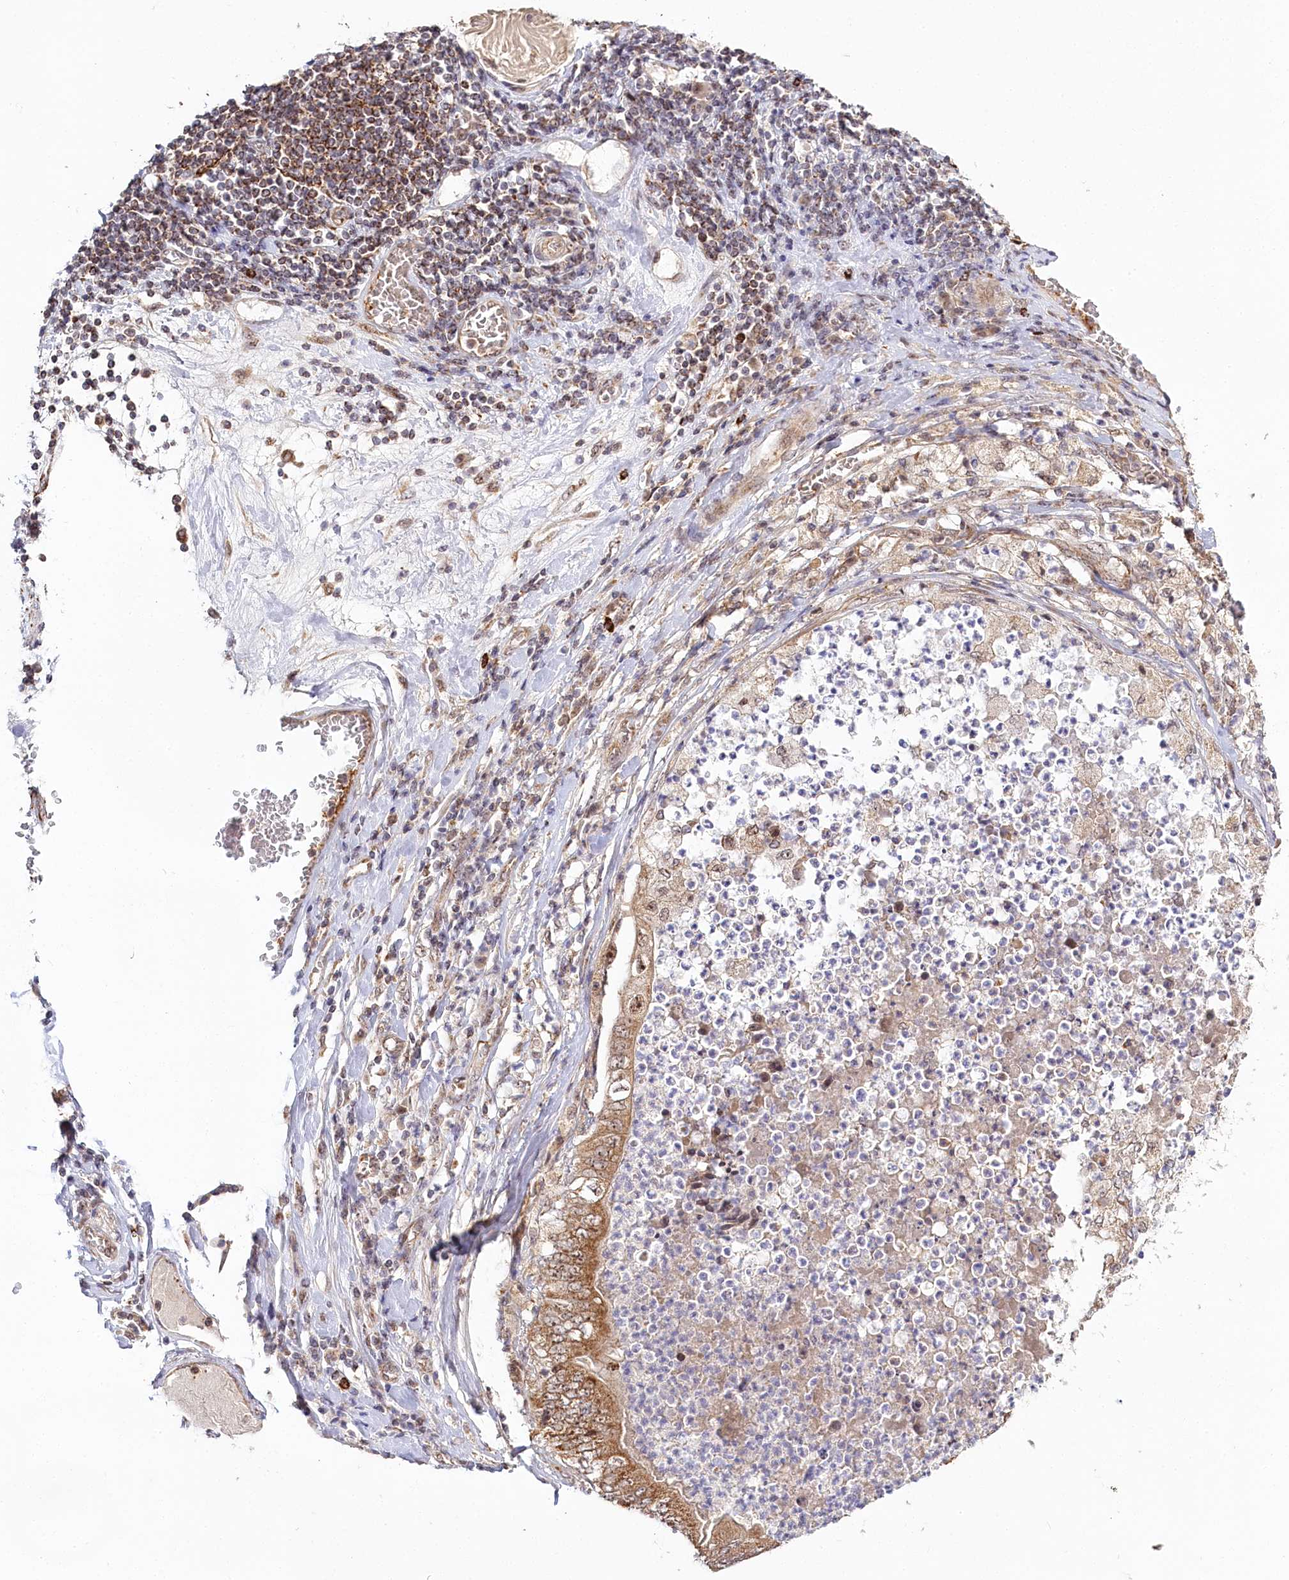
{"staining": {"intensity": "moderate", "quantity": ">75%", "location": "cytoplasmic/membranous,nuclear"}, "tissue": "stomach cancer", "cell_type": "Tumor cells", "image_type": "cancer", "snomed": [{"axis": "morphology", "description": "Adenocarcinoma, NOS"}, {"axis": "topography", "description": "Stomach"}], "caption": "This is an image of immunohistochemistry staining of stomach cancer, which shows moderate positivity in the cytoplasmic/membranous and nuclear of tumor cells.", "gene": "RTN4IP1", "patient": {"sex": "female", "age": 73}}